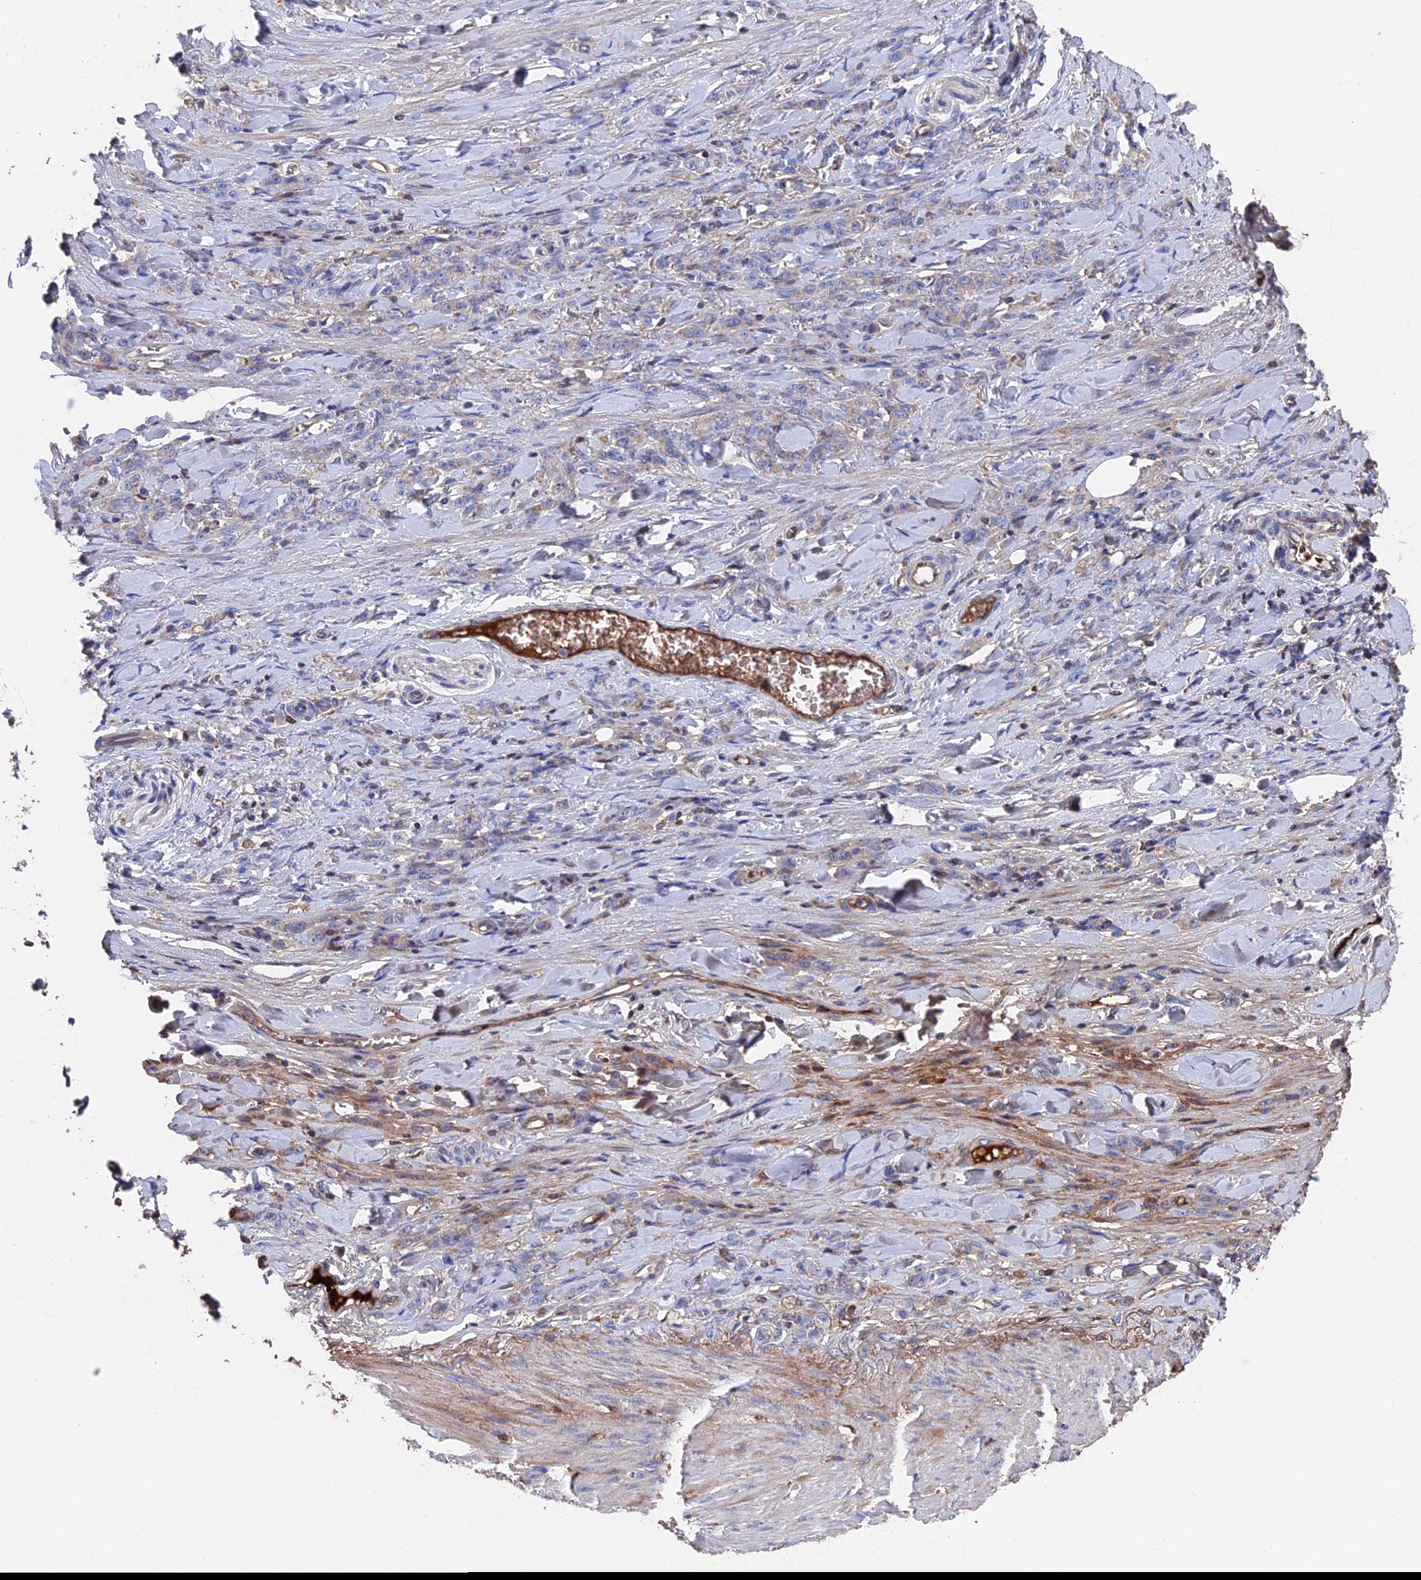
{"staining": {"intensity": "weak", "quantity": "<25%", "location": "cytoplasmic/membranous"}, "tissue": "stomach cancer", "cell_type": "Tumor cells", "image_type": "cancer", "snomed": [{"axis": "morphology", "description": "Normal tissue, NOS"}, {"axis": "morphology", "description": "Adenocarcinoma, NOS"}, {"axis": "topography", "description": "Stomach"}], "caption": "Immunohistochemical staining of stomach adenocarcinoma displays no significant positivity in tumor cells.", "gene": "HPF1", "patient": {"sex": "male", "age": 82}}